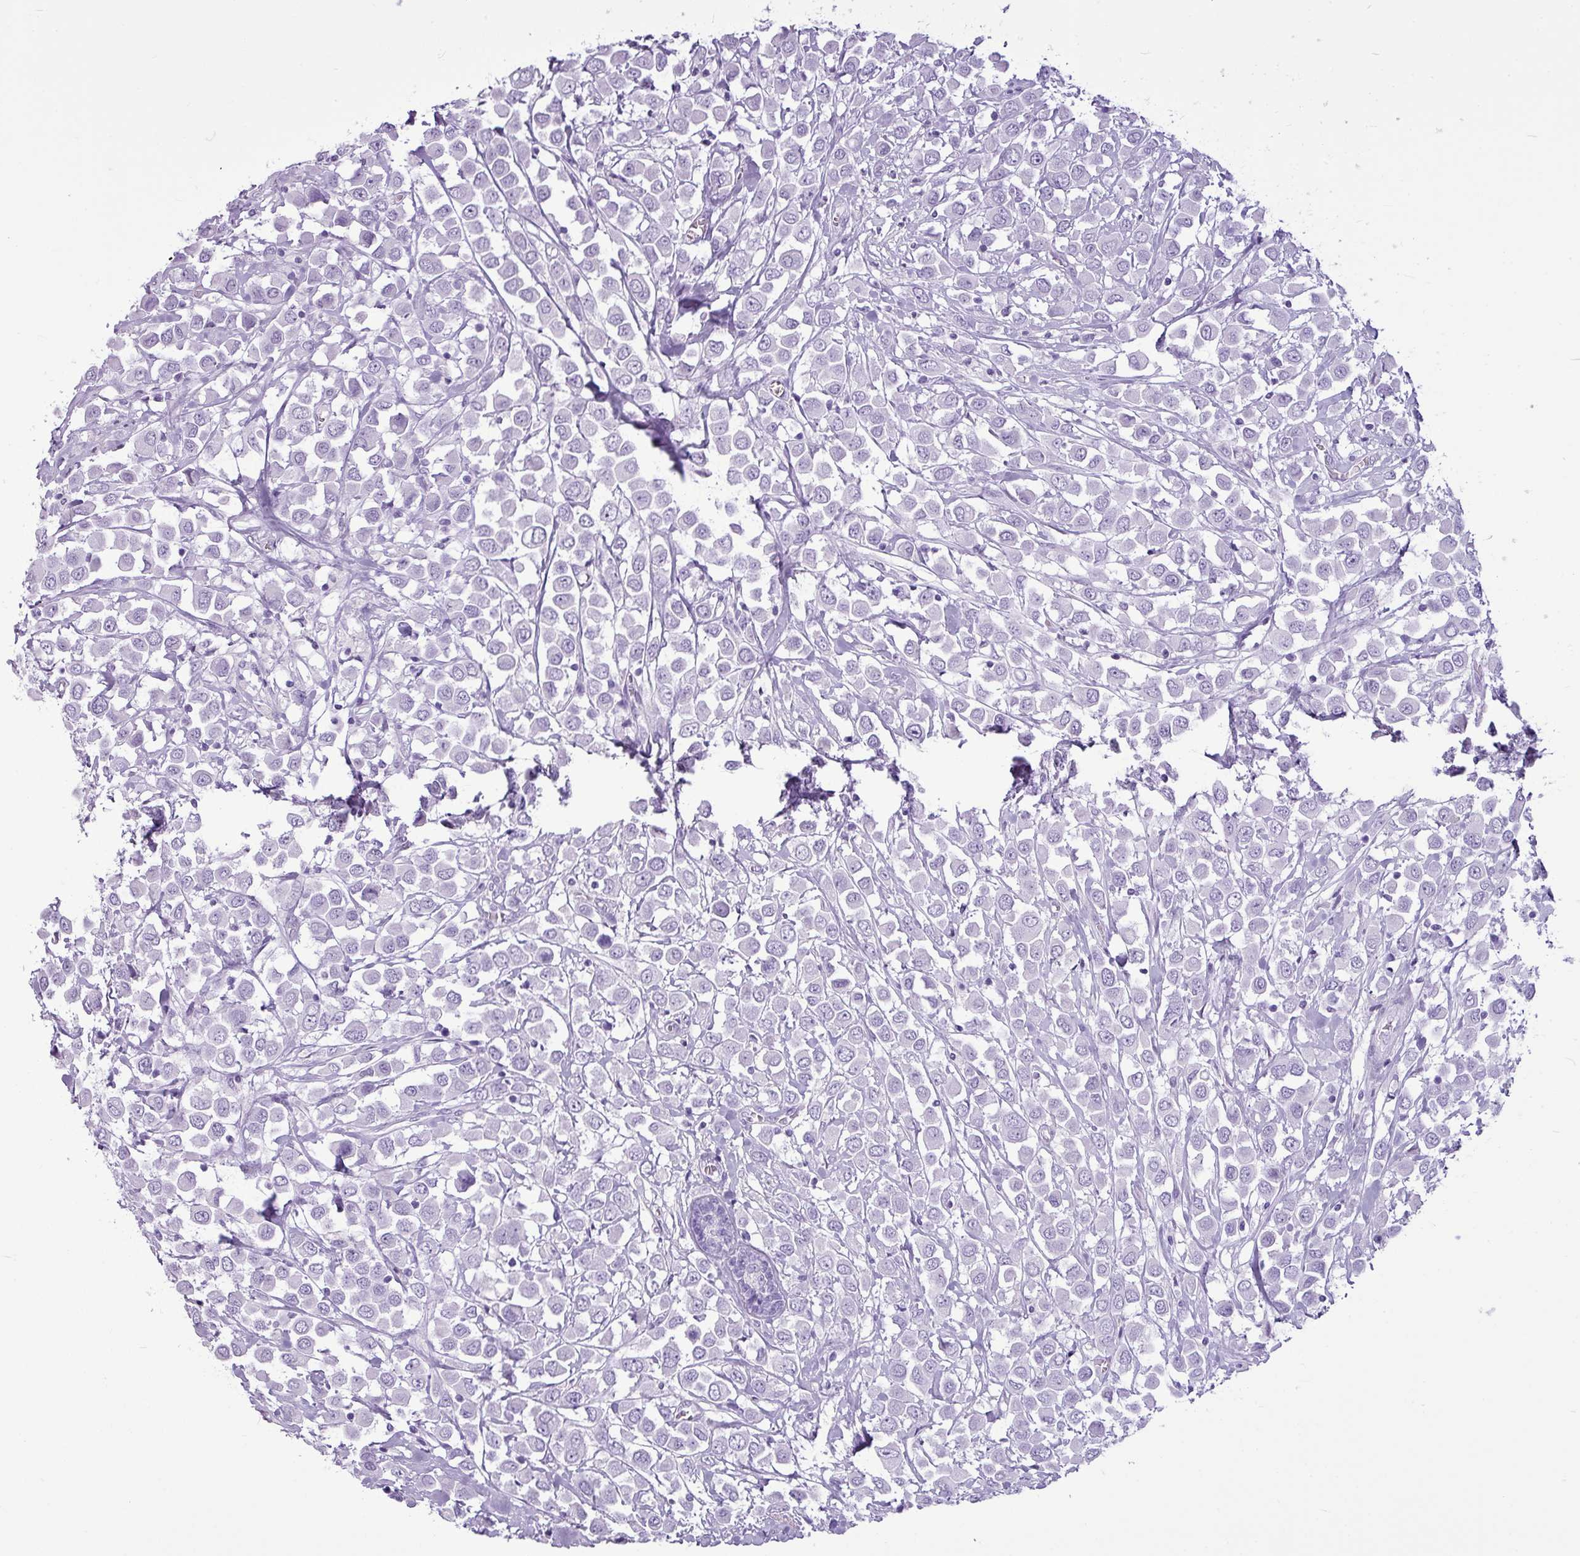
{"staining": {"intensity": "negative", "quantity": "none", "location": "none"}, "tissue": "breast cancer", "cell_type": "Tumor cells", "image_type": "cancer", "snomed": [{"axis": "morphology", "description": "Duct carcinoma"}, {"axis": "topography", "description": "Breast"}], "caption": "Immunohistochemical staining of human breast cancer (intraductal carcinoma) shows no significant expression in tumor cells.", "gene": "AMY1B", "patient": {"sex": "female", "age": 61}}